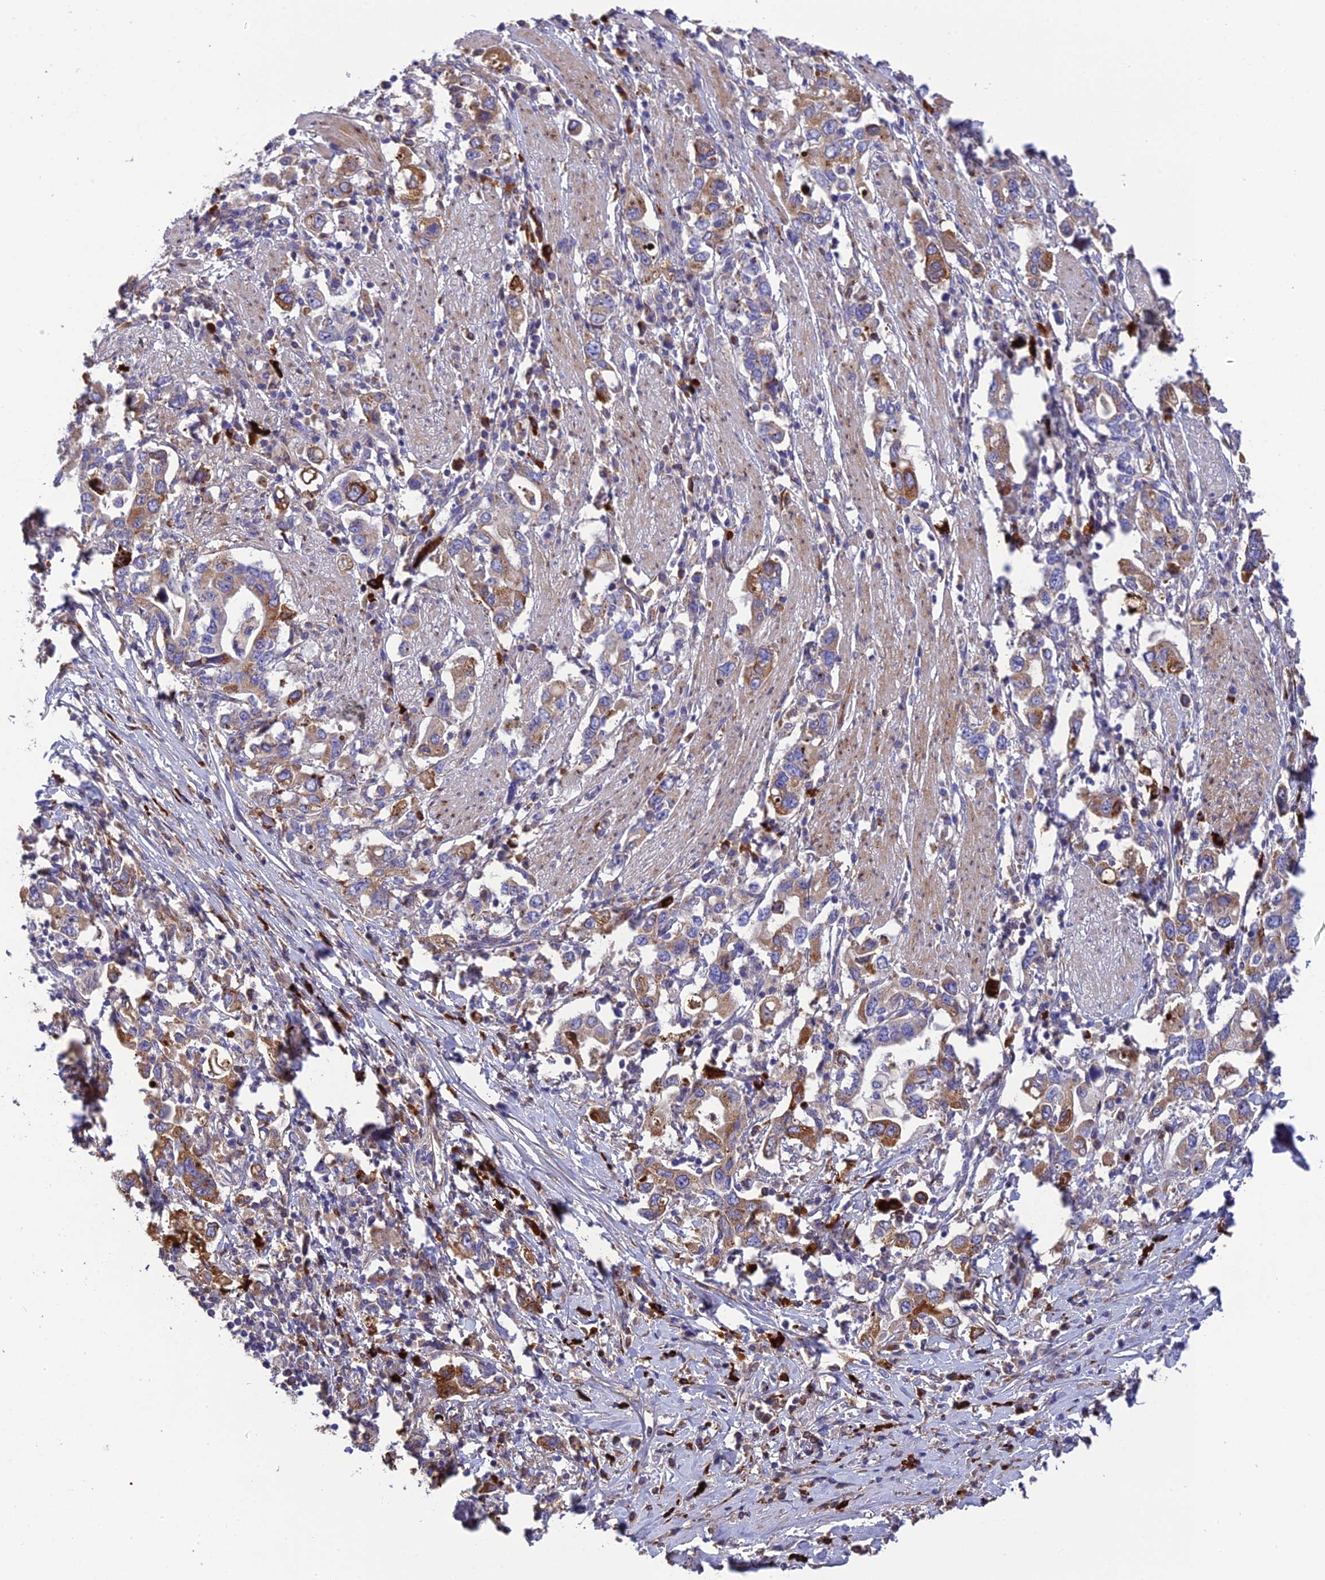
{"staining": {"intensity": "moderate", "quantity": ">75%", "location": "cytoplasmic/membranous"}, "tissue": "stomach cancer", "cell_type": "Tumor cells", "image_type": "cancer", "snomed": [{"axis": "morphology", "description": "Adenocarcinoma, NOS"}, {"axis": "topography", "description": "Stomach, upper"}, {"axis": "topography", "description": "Stomach"}], "caption": "The immunohistochemical stain labels moderate cytoplasmic/membranous staining in tumor cells of adenocarcinoma (stomach) tissue. (DAB (3,3'-diaminobenzidine) IHC, brown staining for protein, blue staining for nuclei).", "gene": "CPSF4L", "patient": {"sex": "male", "age": 62}}